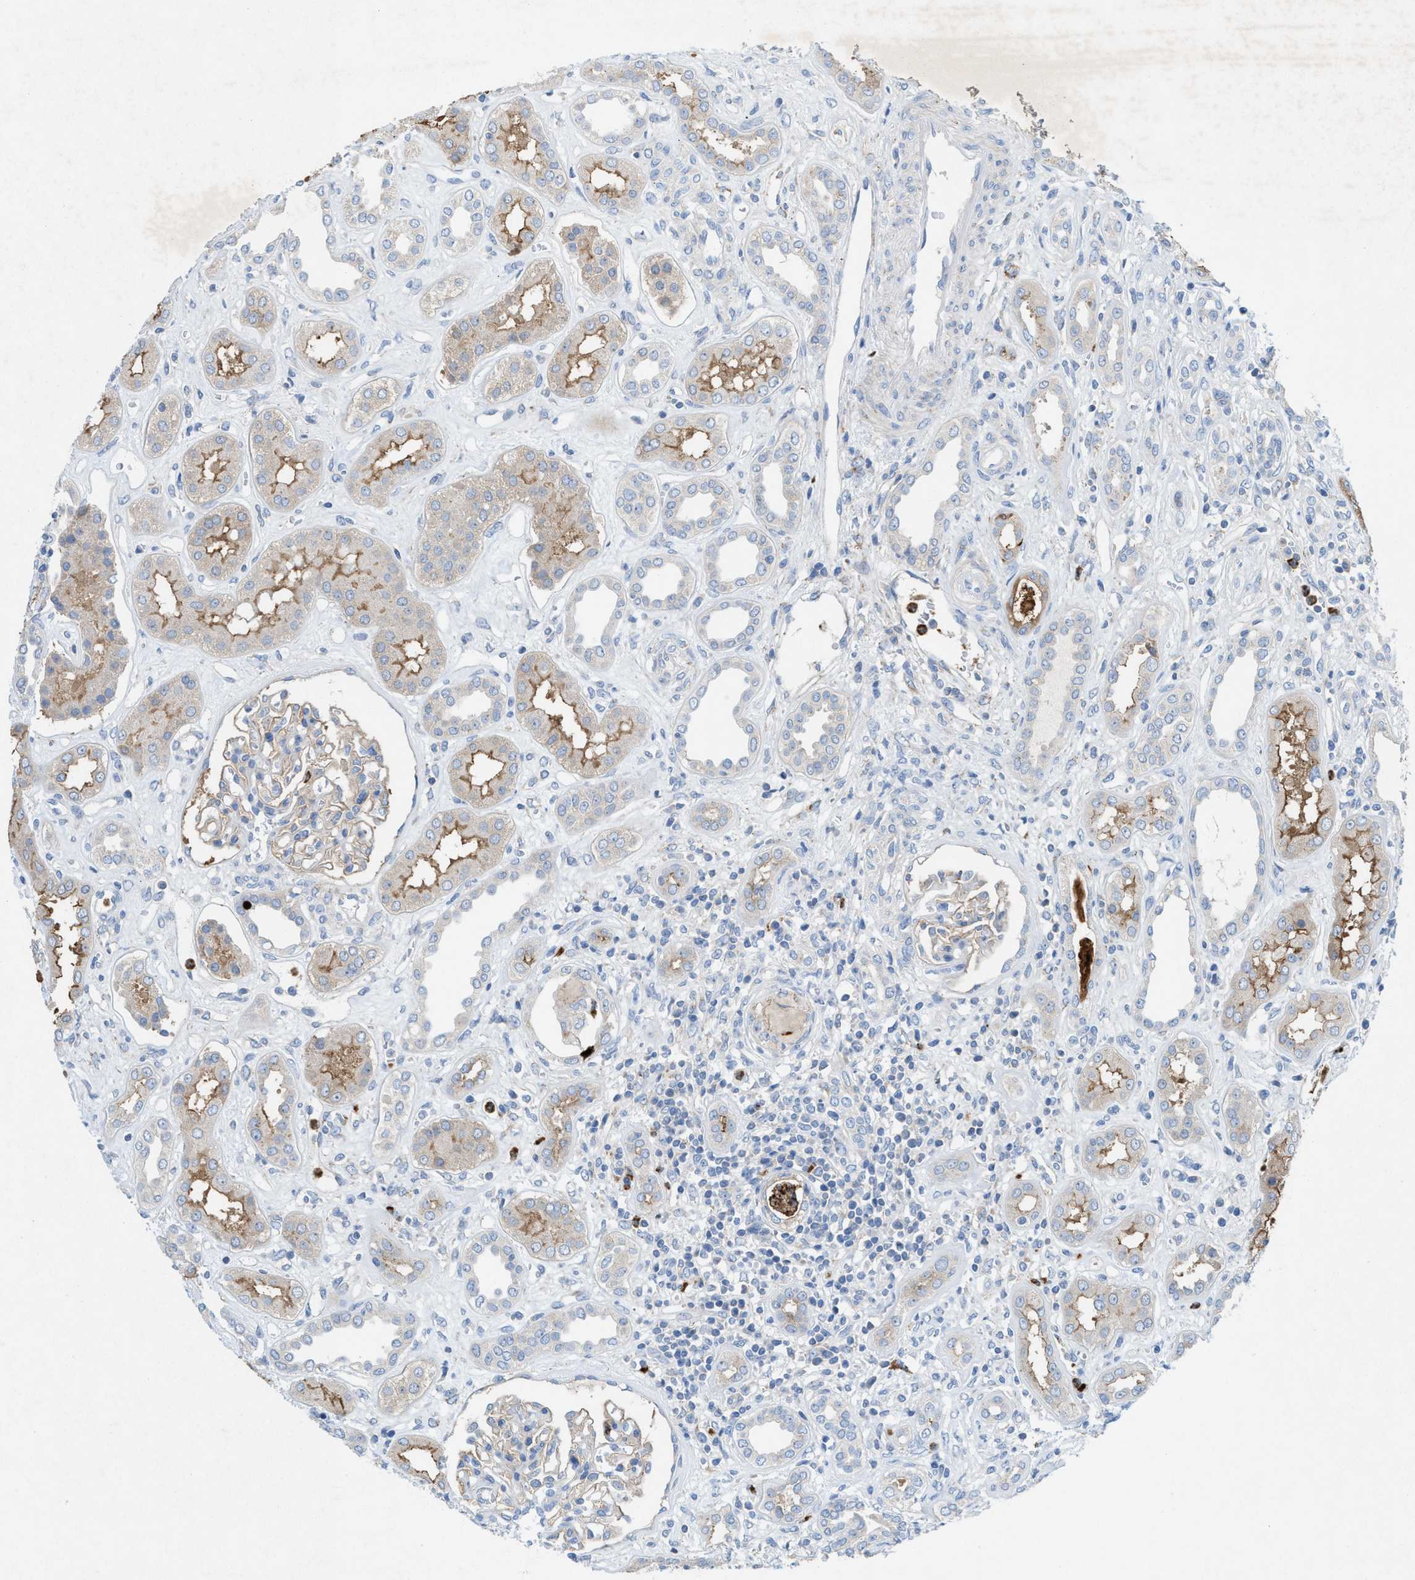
{"staining": {"intensity": "weak", "quantity": "<25%", "location": "cytoplasmic/membranous"}, "tissue": "kidney", "cell_type": "Cells in glomeruli", "image_type": "normal", "snomed": [{"axis": "morphology", "description": "Normal tissue, NOS"}, {"axis": "topography", "description": "Kidney"}], "caption": "This is an immunohistochemistry photomicrograph of unremarkable human kidney. There is no positivity in cells in glomeruli.", "gene": "CKLF", "patient": {"sex": "male", "age": 59}}